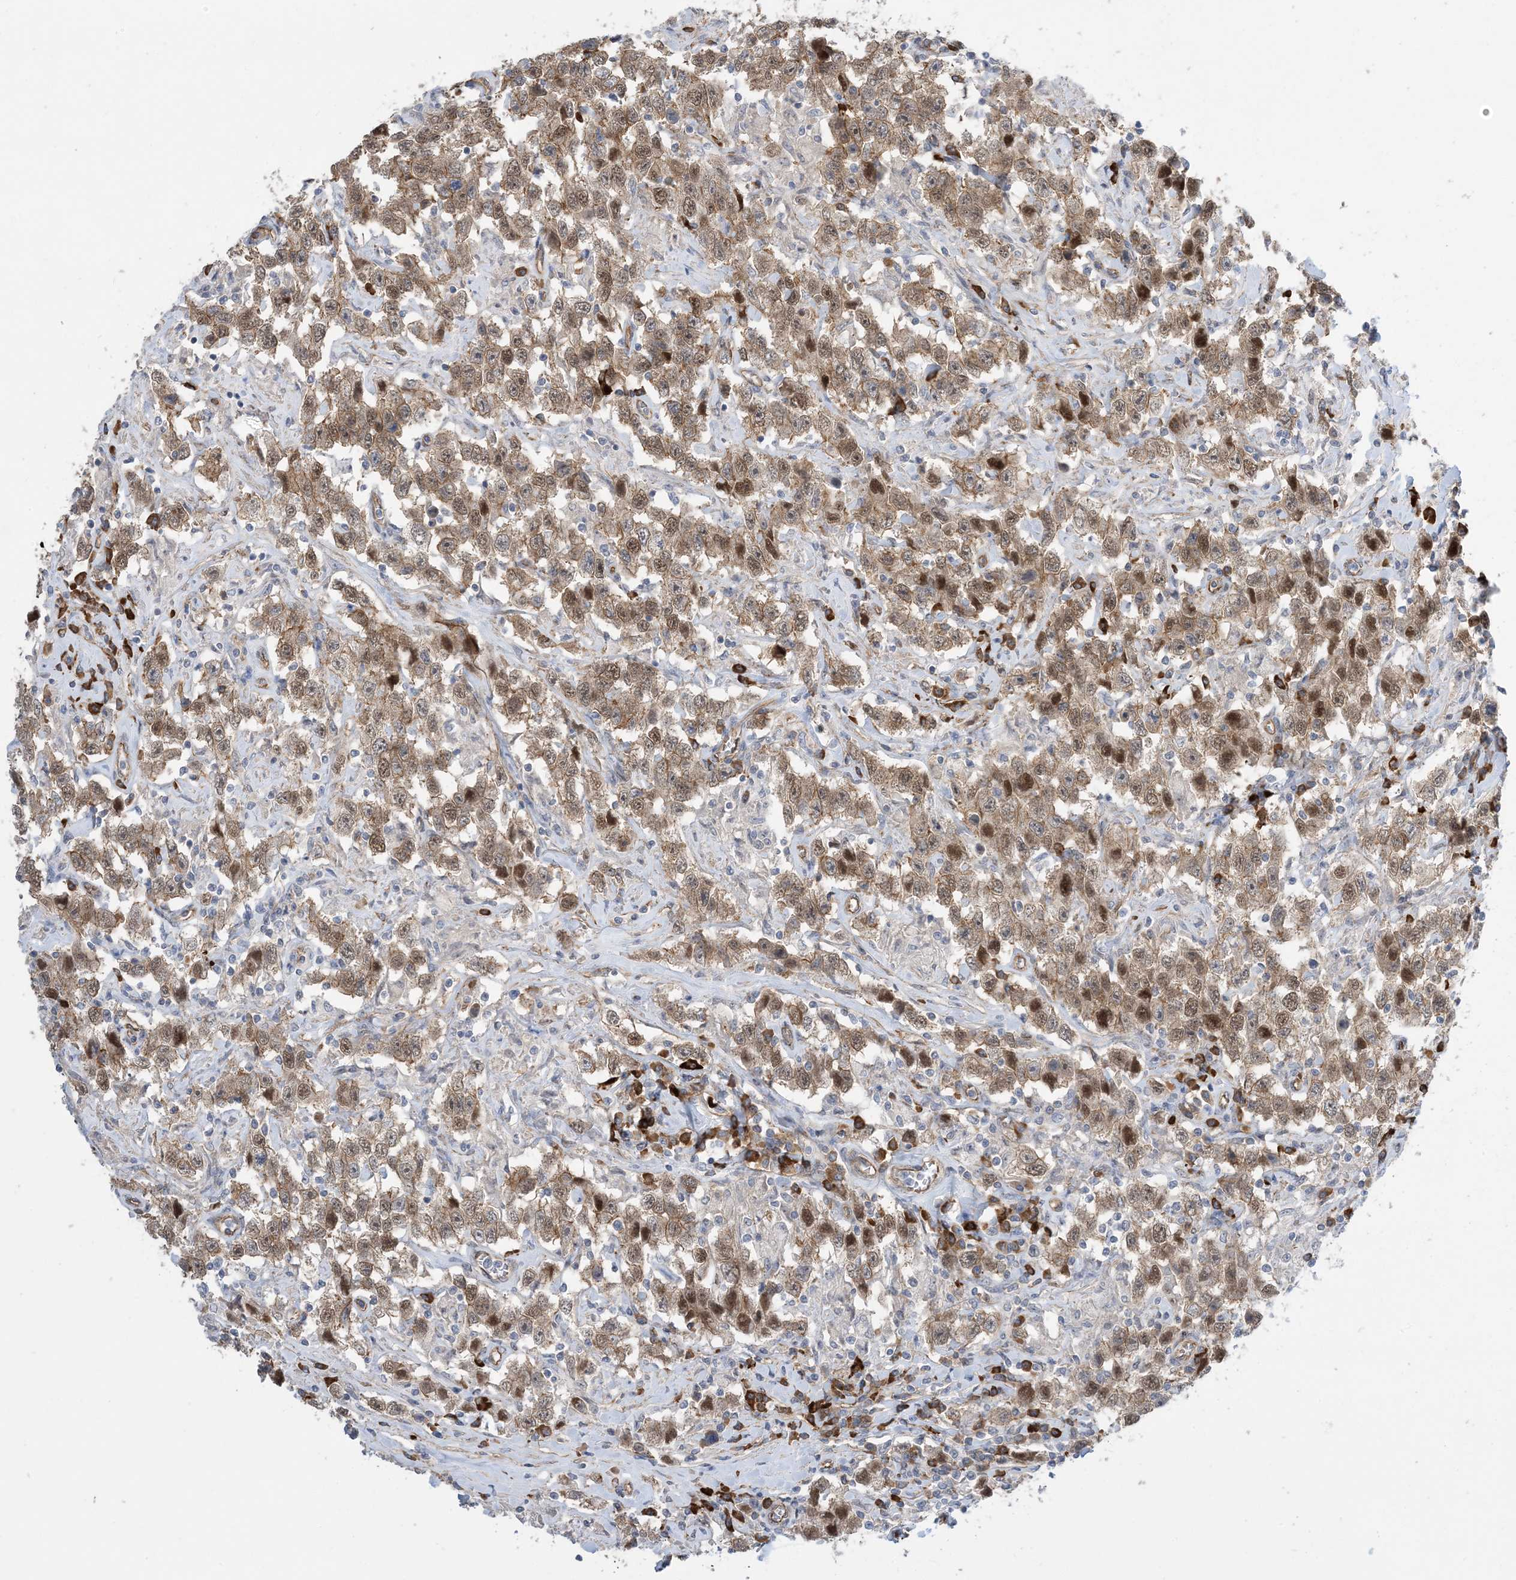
{"staining": {"intensity": "moderate", "quantity": ">75%", "location": "cytoplasmic/membranous,nuclear"}, "tissue": "testis cancer", "cell_type": "Tumor cells", "image_type": "cancer", "snomed": [{"axis": "morphology", "description": "Seminoma, NOS"}, {"axis": "topography", "description": "Testis"}], "caption": "IHC (DAB (3,3'-diaminobenzidine)) staining of seminoma (testis) shows moderate cytoplasmic/membranous and nuclear protein positivity in approximately >75% of tumor cells.", "gene": "AOC1", "patient": {"sex": "male", "age": 41}}